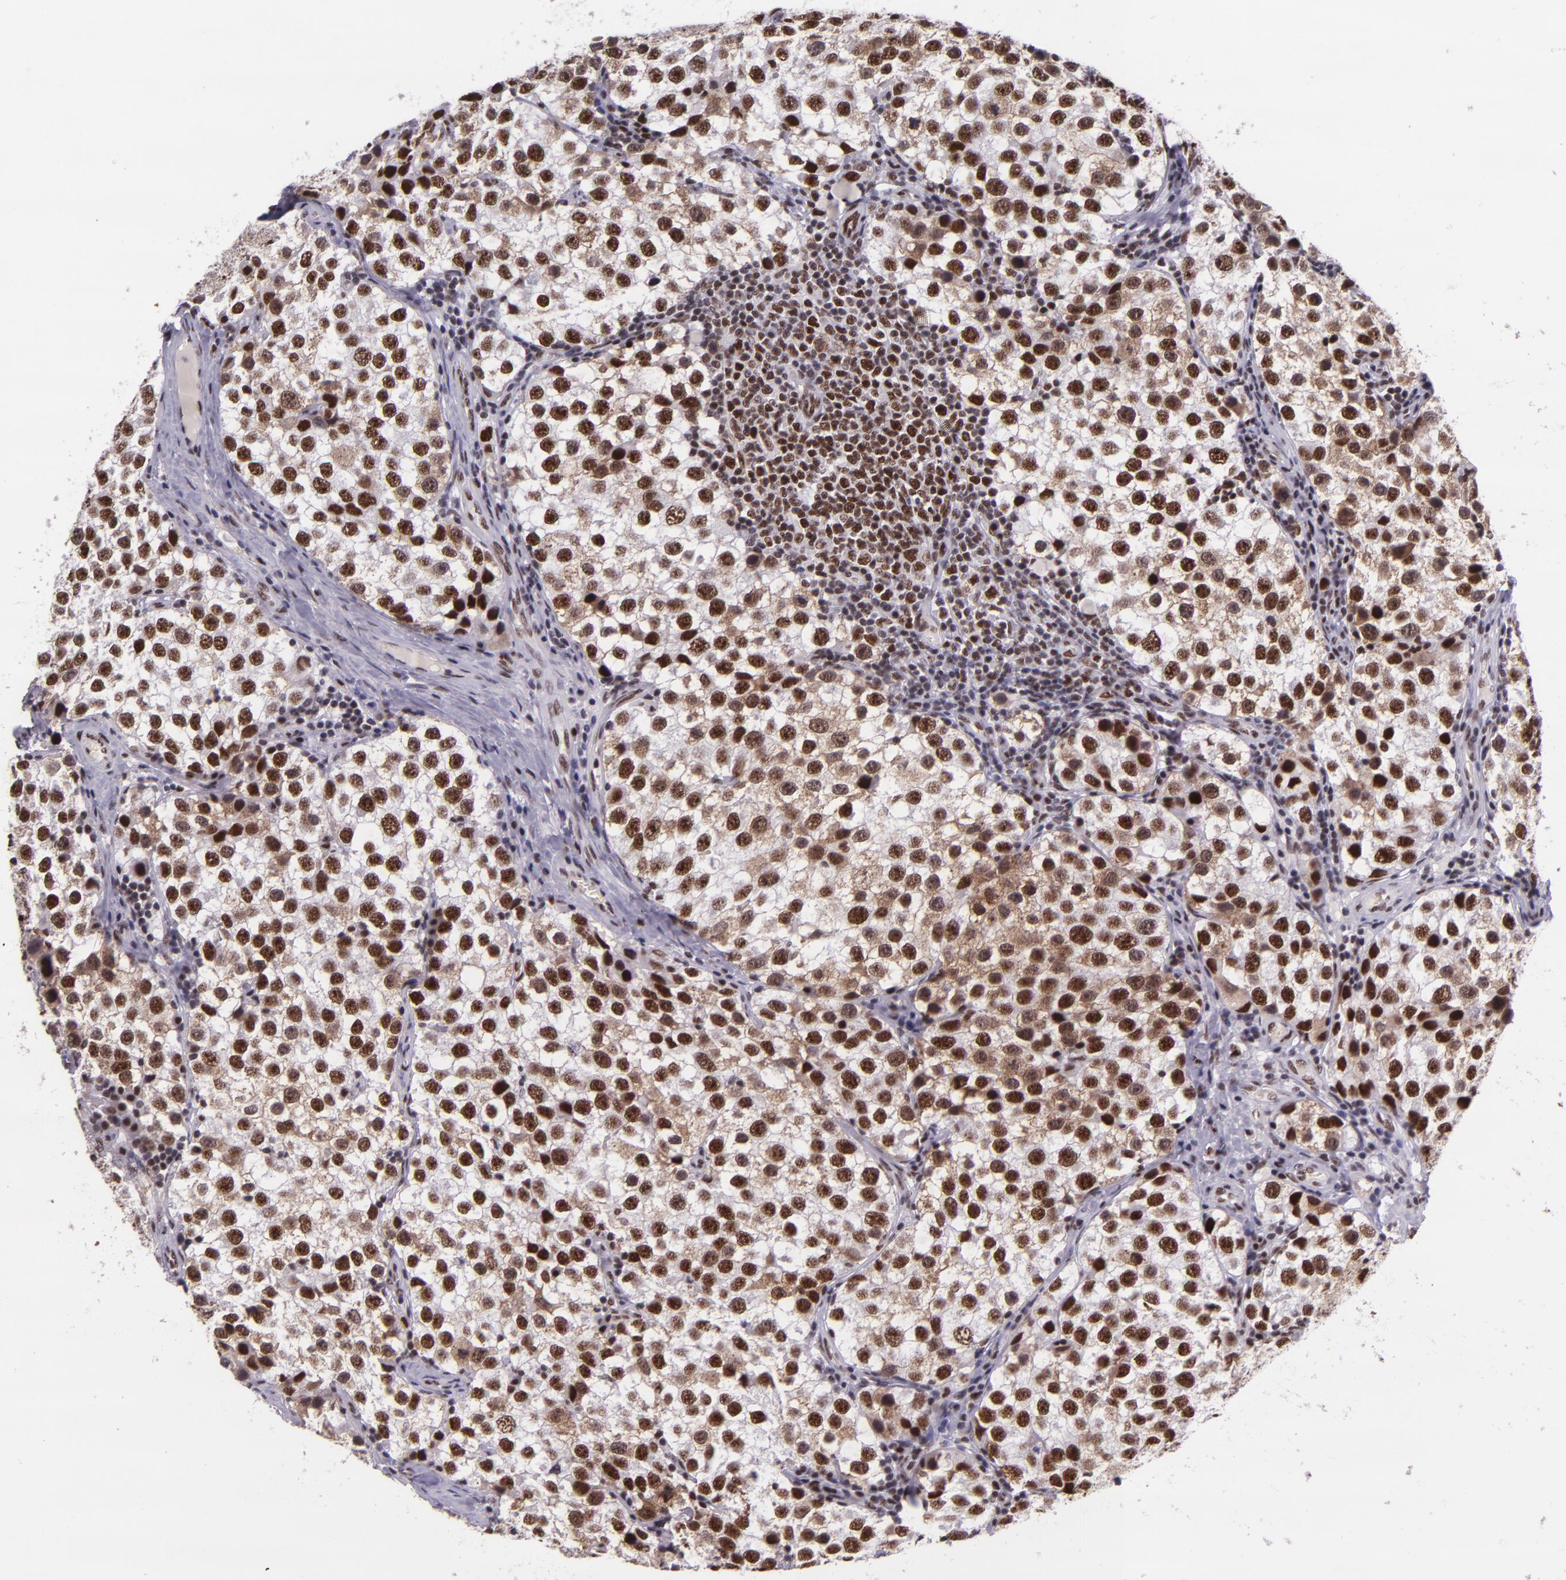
{"staining": {"intensity": "strong", "quantity": ">75%", "location": "nuclear"}, "tissue": "testis cancer", "cell_type": "Tumor cells", "image_type": "cancer", "snomed": [{"axis": "morphology", "description": "Seminoma, NOS"}, {"axis": "topography", "description": "Testis"}], "caption": "There is high levels of strong nuclear positivity in tumor cells of testis seminoma, as demonstrated by immunohistochemical staining (brown color).", "gene": "GPKOW", "patient": {"sex": "male", "age": 39}}